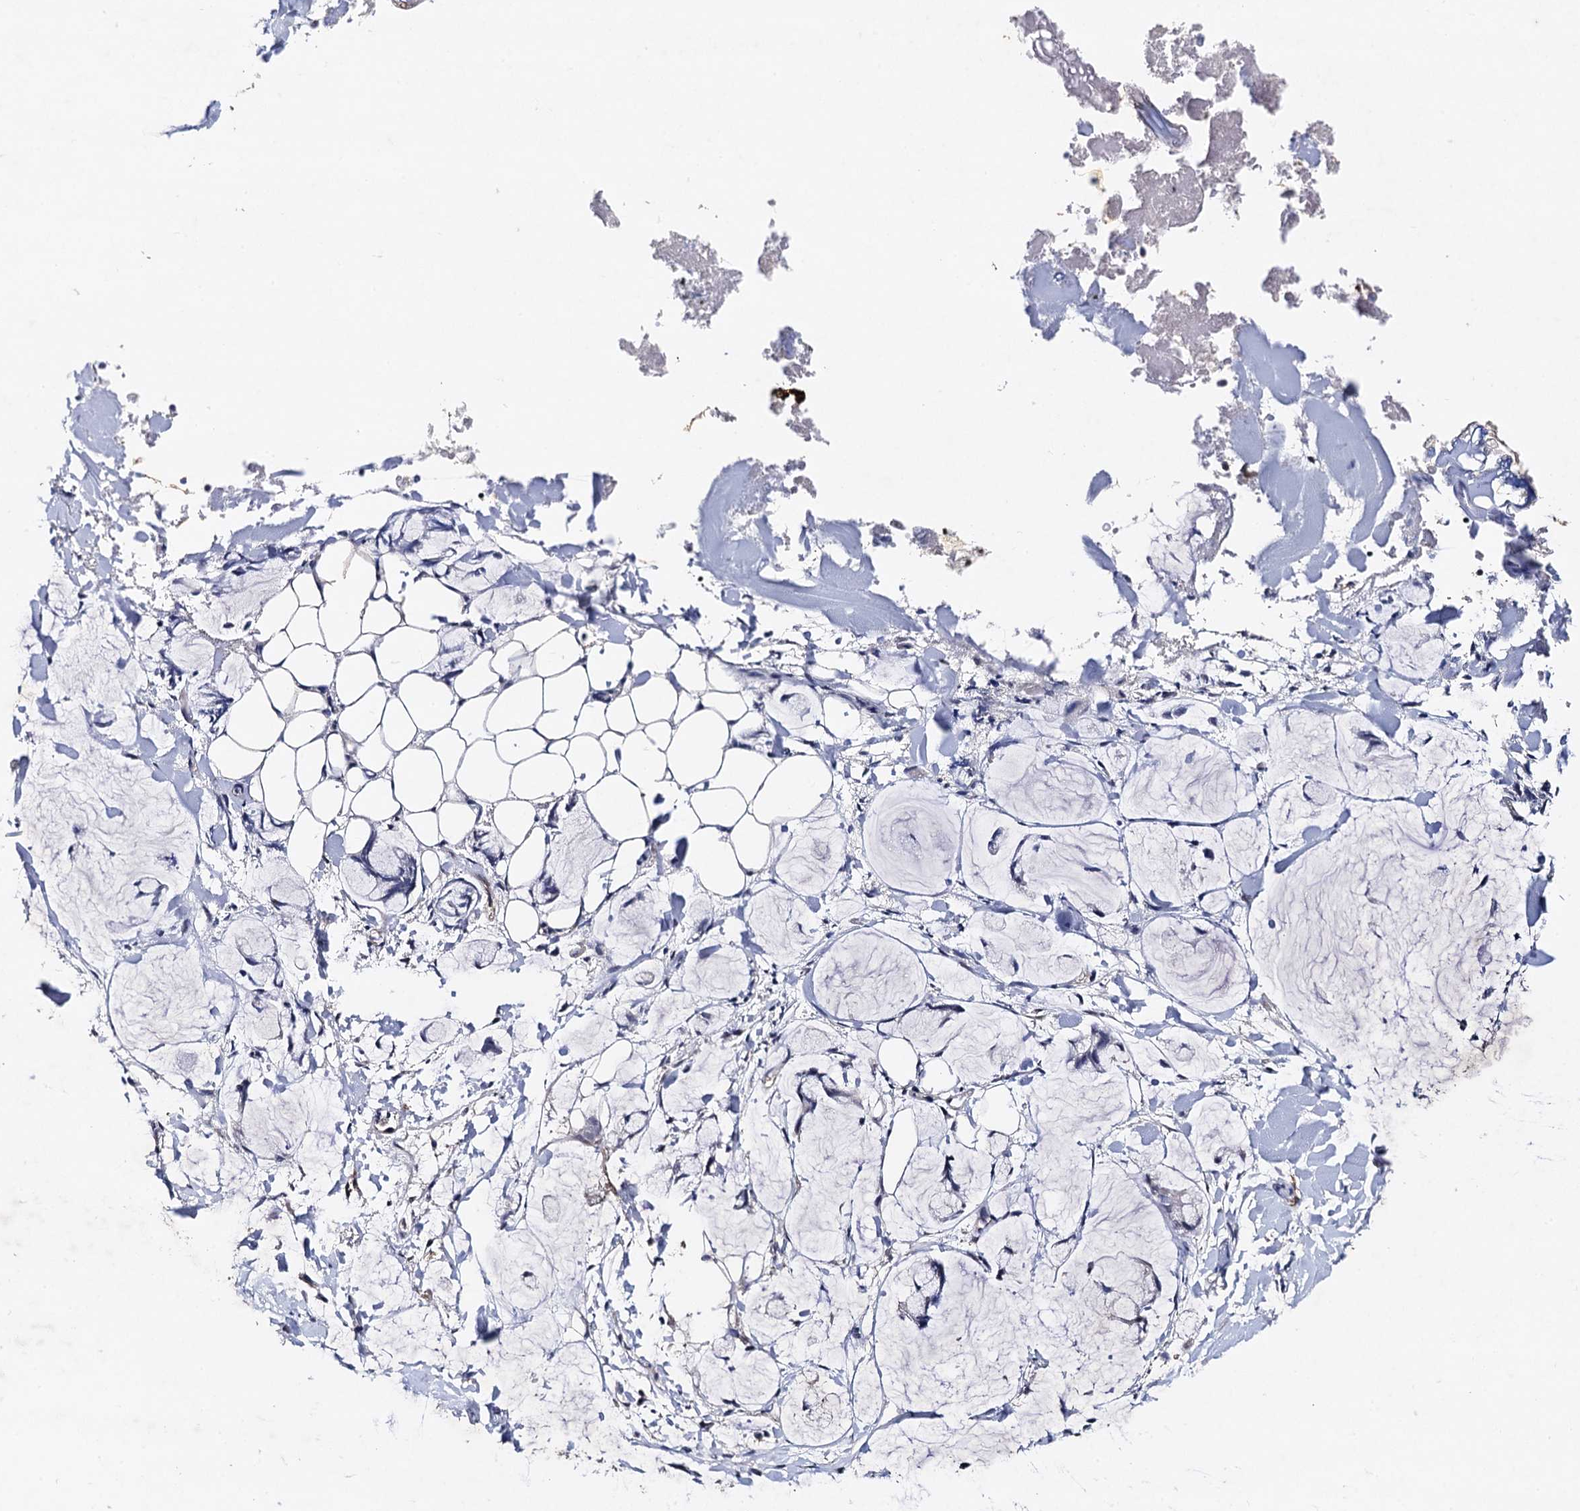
{"staining": {"intensity": "negative", "quantity": "none", "location": "none"}, "tissue": "adipose tissue", "cell_type": "Adipocytes", "image_type": "normal", "snomed": [{"axis": "morphology", "description": "Normal tissue, NOS"}, {"axis": "morphology", "description": "Adenocarcinoma, NOS"}, {"axis": "topography", "description": "Colon"}, {"axis": "topography", "description": "Peripheral nerve tissue"}], "caption": "IHC histopathology image of unremarkable adipose tissue stained for a protein (brown), which demonstrates no staining in adipocytes.", "gene": "PPTC7", "patient": {"sex": "male", "age": 14}}